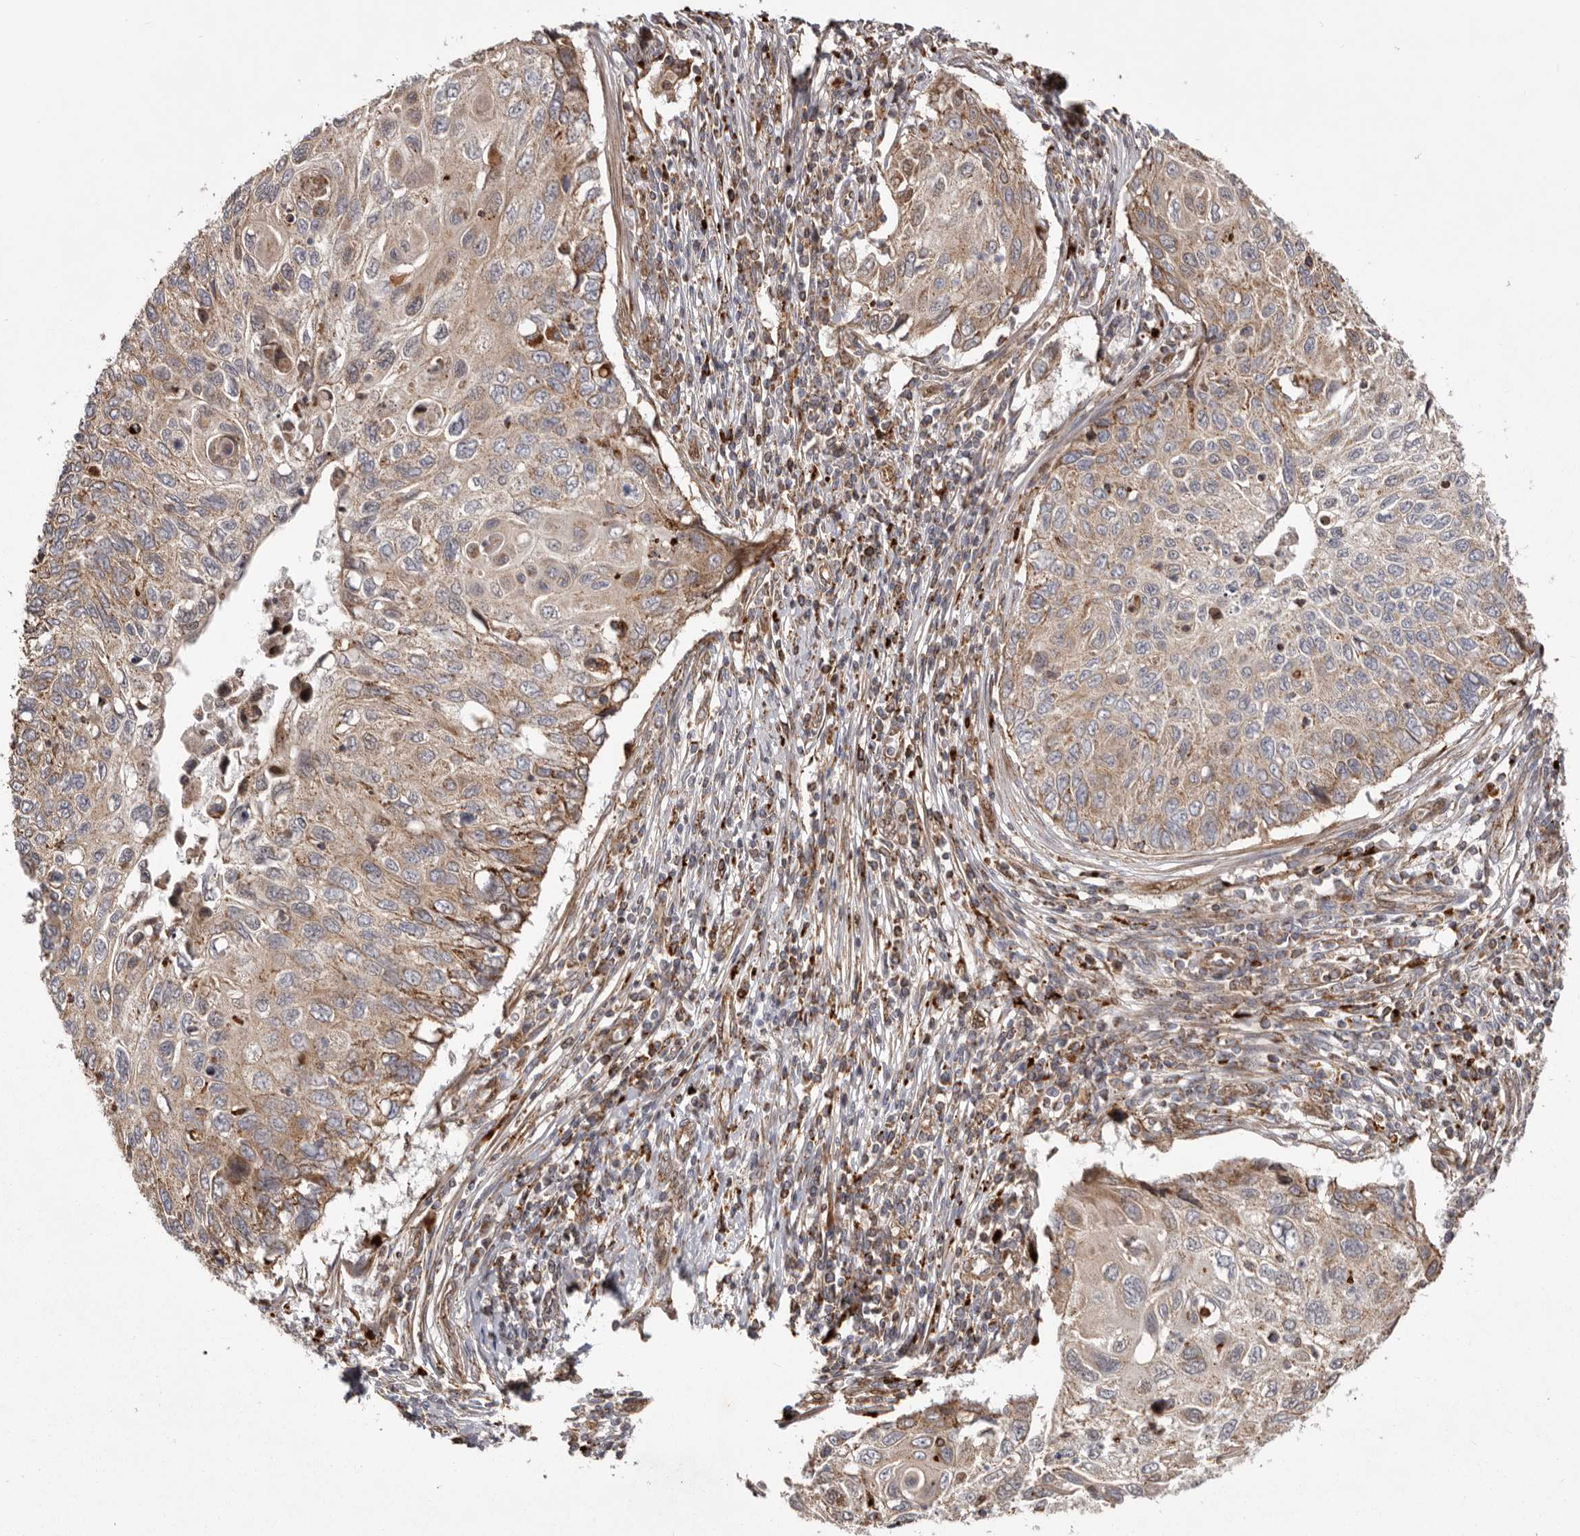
{"staining": {"intensity": "weak", "quantity": ">75%", "location": "cytoplasmic/membranous"}, "tissue": "cervical cancer", "cell_type": "Tumor cells", "image_type": "cancer", "snomed": [{"axis": "morphology", "description": "Squamous cell carcinoma, NOS"}, {"axis": "topography", "description": "Cervix"}], "caption": "Protein analysis of cervical cancer (squamous cell carcinoma) tissue shows weak cytoplasmic/membranous positivity in about >75% of tumor cells.", "gene": "NUP43", "patient": {"sex": "female", "age": 70}}